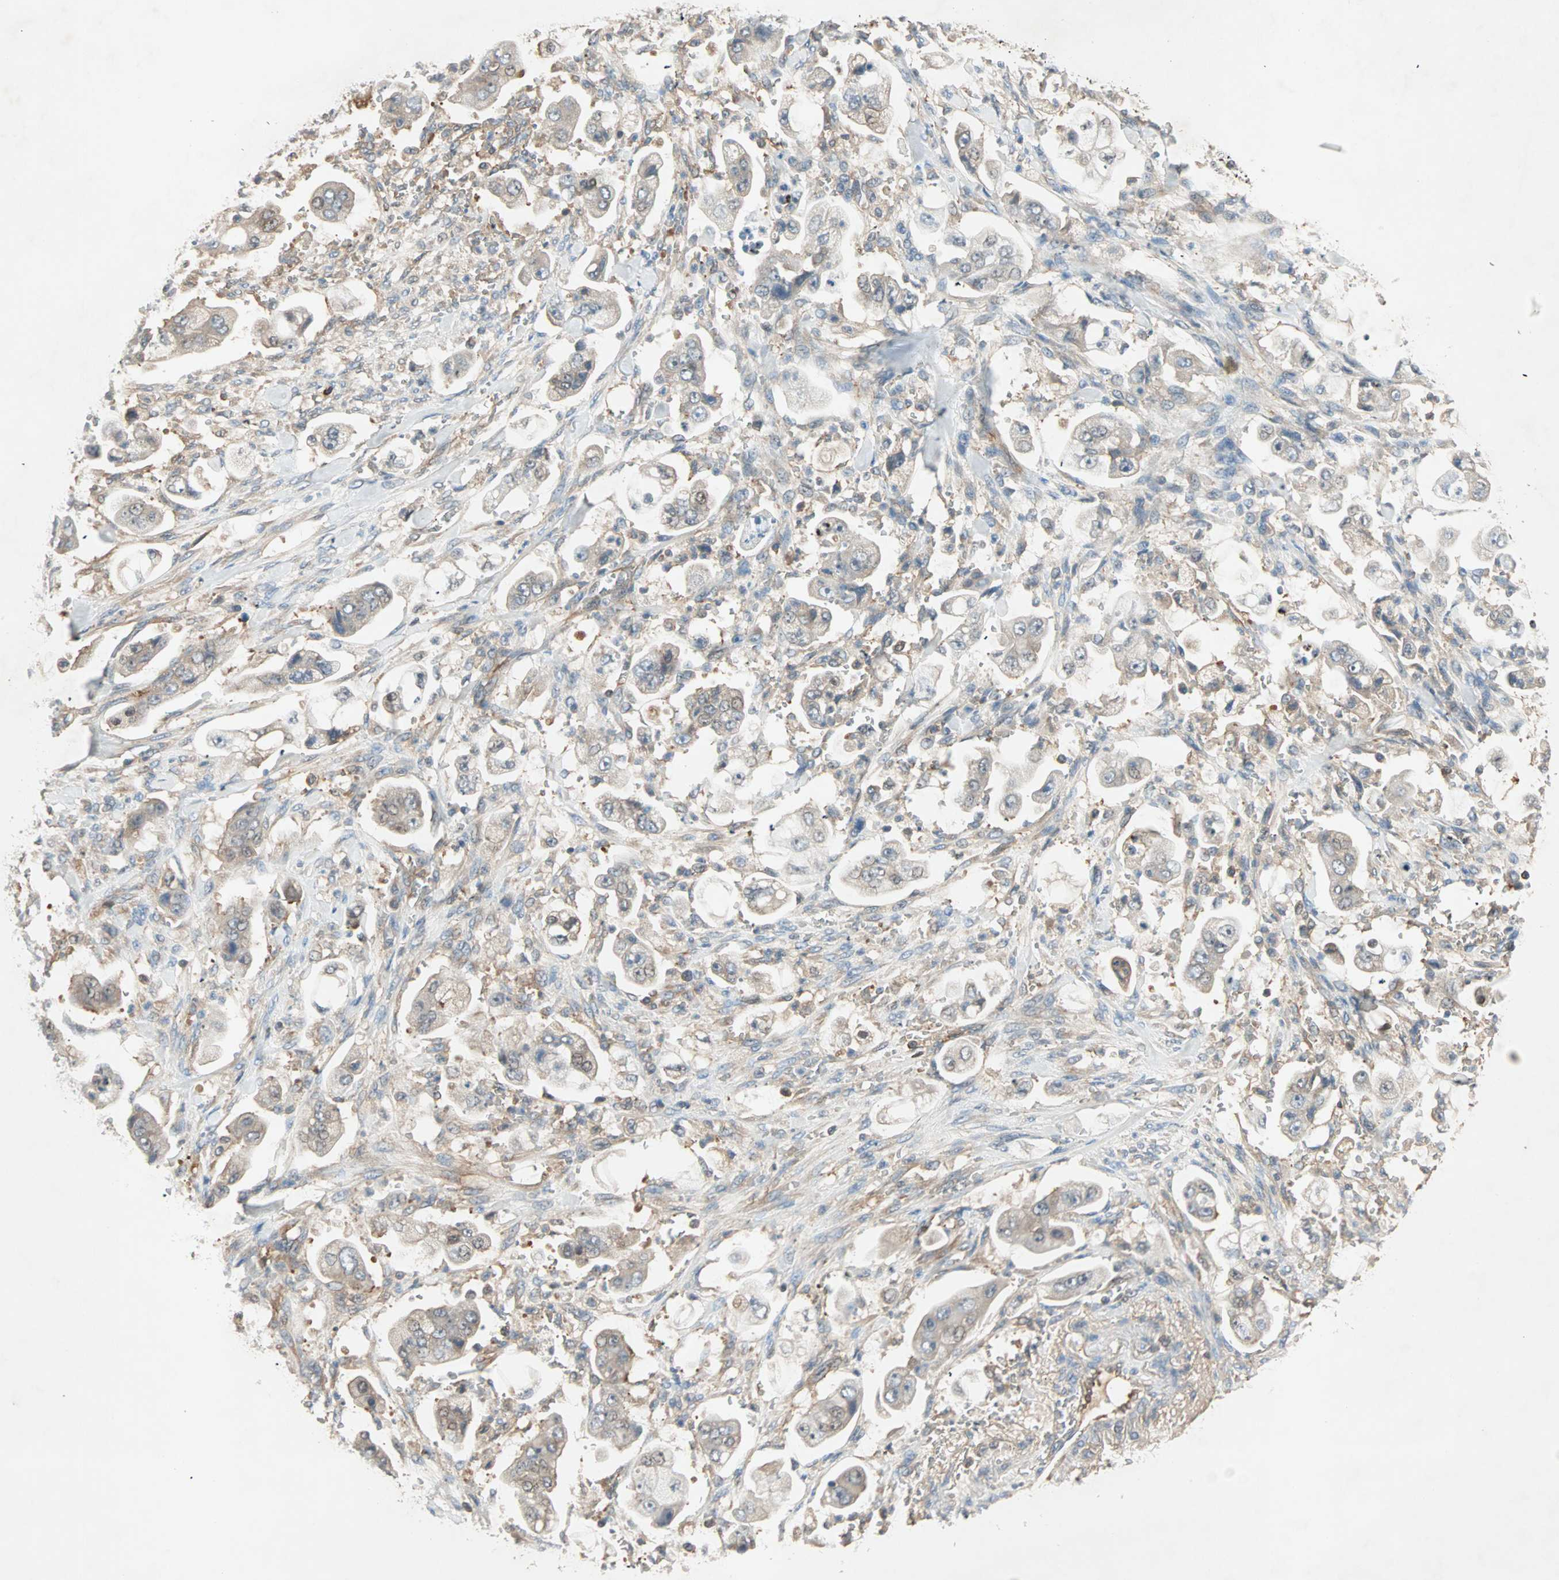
{"staining": {"intensity": "weak", "quantity": ">75%", "location": "cytoplasmic/membranous"}, "tissue": "stomach cancer", "cell_type": "Tumor cells", "image_type": "cancer", "snomed": [{"axis": "morphology", "description": "Adenocarcinoma, NOS"}, {"axis": "topography", "description": "Stomach"}], "caption": "Immunohistochemistry of stomach adenocarcinoma exhibits low levels of weak cytoplasmic/membranous positivity in approximately >75% of tumor cells.", "gene": "TEC", "patient": {"sex": "male", "age": 62}}